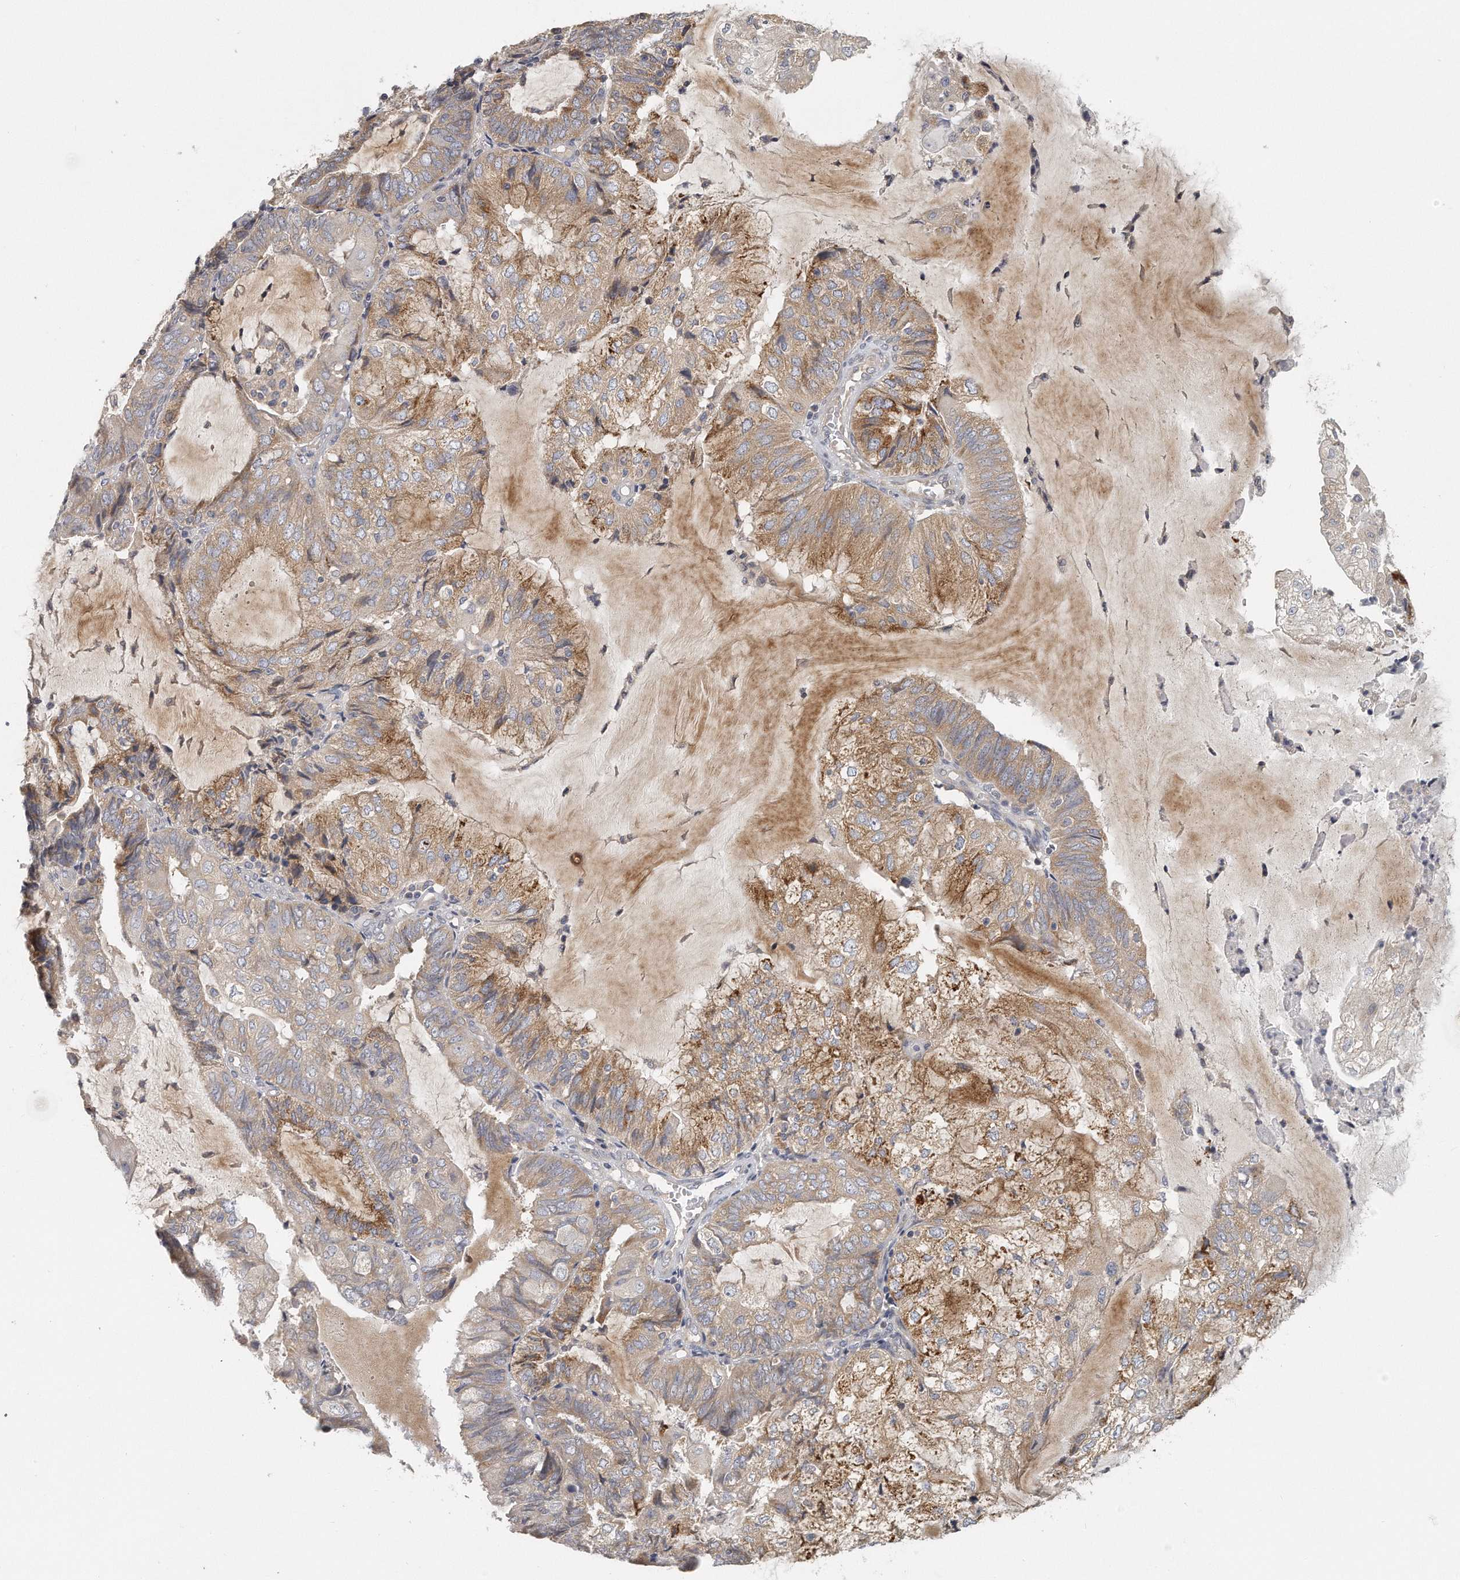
{"staining": {"intensity": "moderate", "quantity": "25%-75%", "location": "cytoplasmic/membranous"}, "tissue": "endometrial cancer", "cell_type": "Tumor cells", "image_type": "cancer", "snomed": [{"axis": "morphology", "description": "Adenocarcinoma, NOS"}, {"axis": "topography", "description": "Endometrium"}], "caption": "DAB (3,3'-diaminobenzidine) immunohistochemical staining of endometrial cancer (adenocarcinoma) reveals moderate cytoplasmic/membranous protein expression in approximately 25%-75% of tumor cells.", "gene": "EIF3I", "patient": {"sex": "female", "age": 81}}